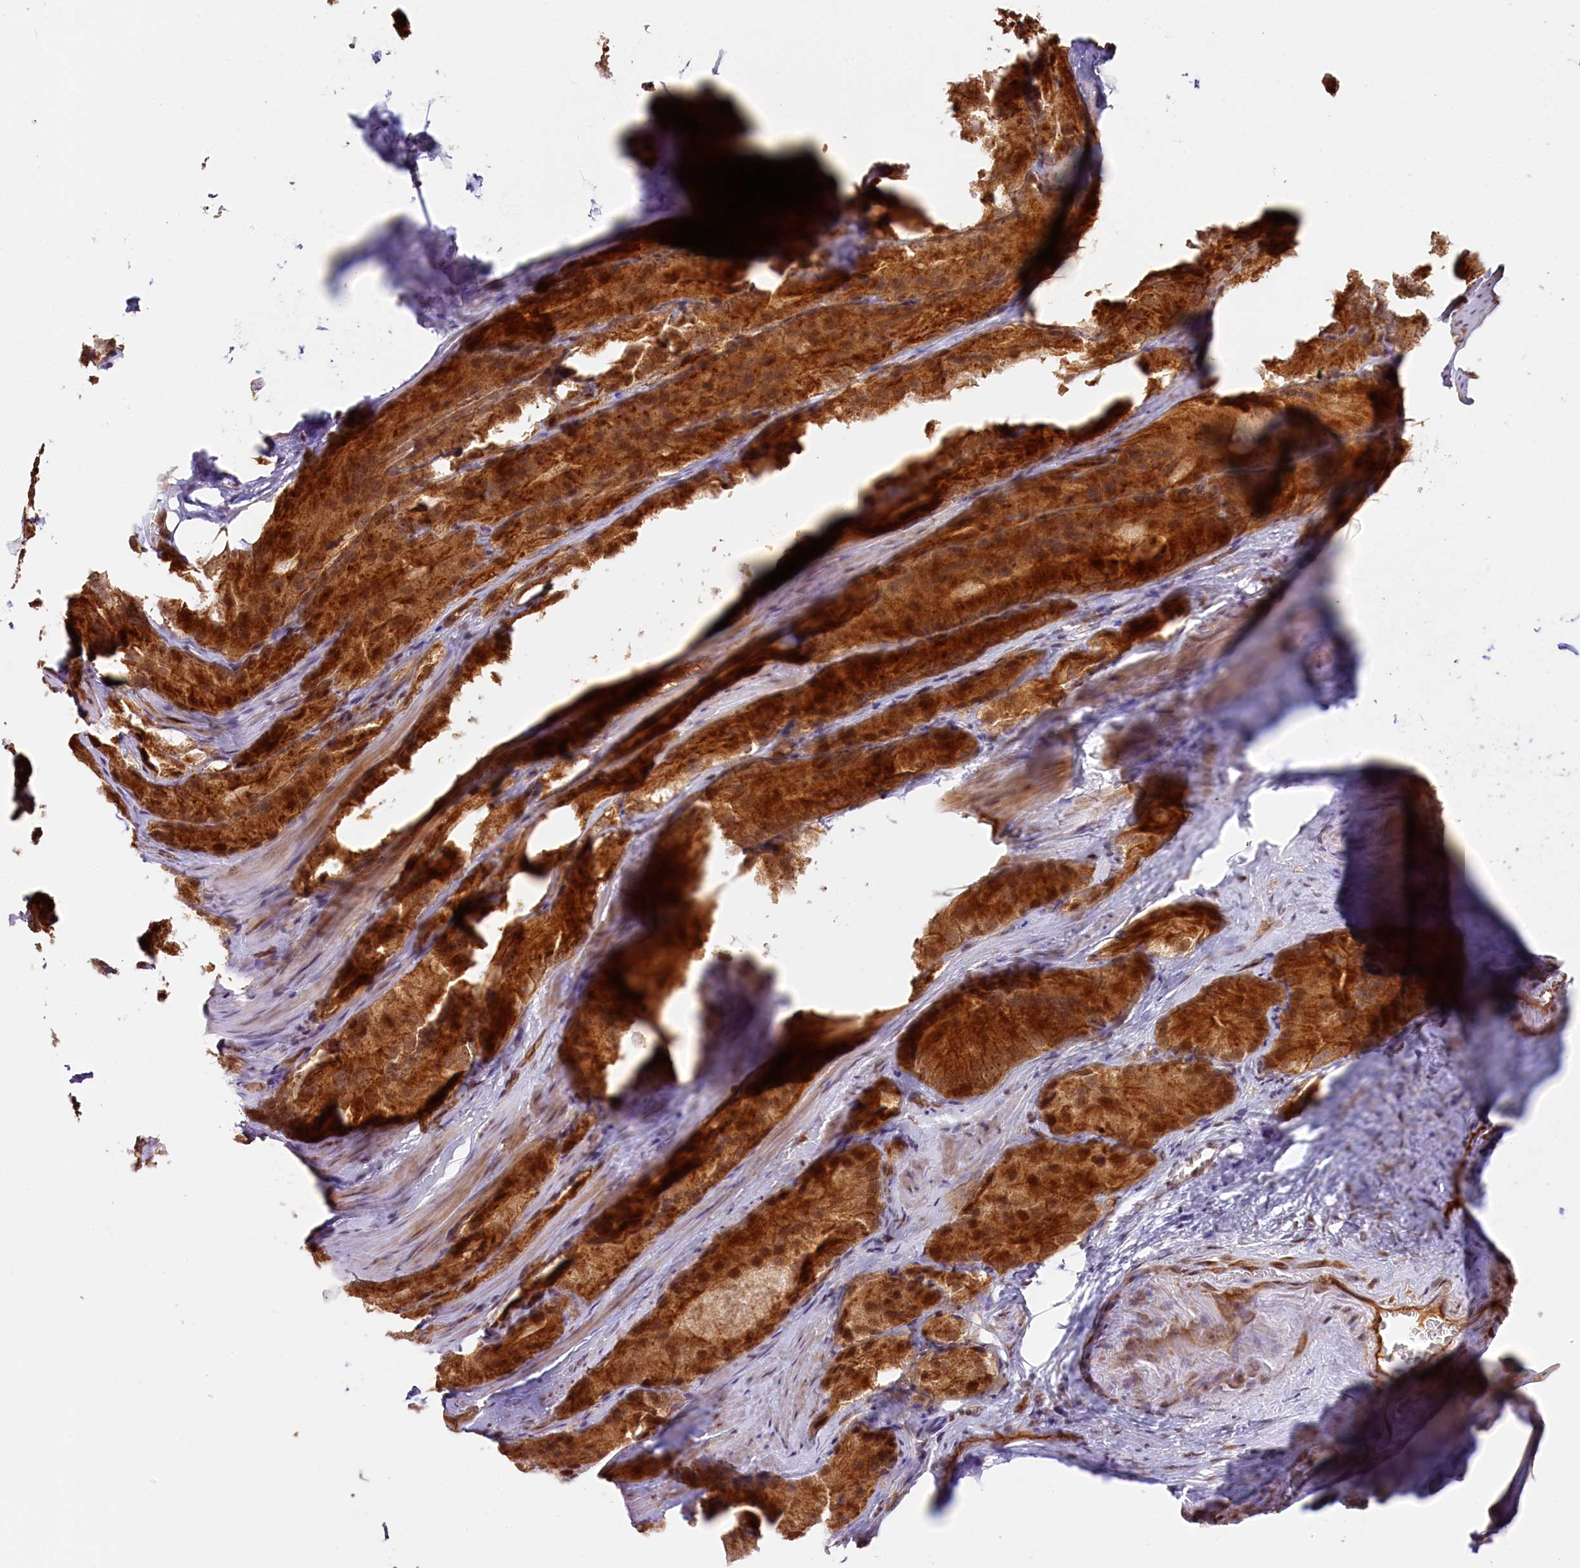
{"staining": {"intensity": "strong", "quantity": ">75%", "location": "cytoplasmic/membranous,nuclear"}, "tissue": "prostate cancer", "cell_type": "Tumor cells", "image_type": "cancer", "snomed": [{"axis": "morphology", "description": "Adenocarcinoma, Low grade"}, {"axis": "topography", "description": "Prostate"}], "caption": "Human prostate low-grade adenocarcinoma stained with a brown dye demonstrates strong cytoplasmic/membranous and nuclear positive staining in approximately >75% of tumor cells.", "gene": "ANKRD24", "patient": {"sex": "male", "age": 69}}